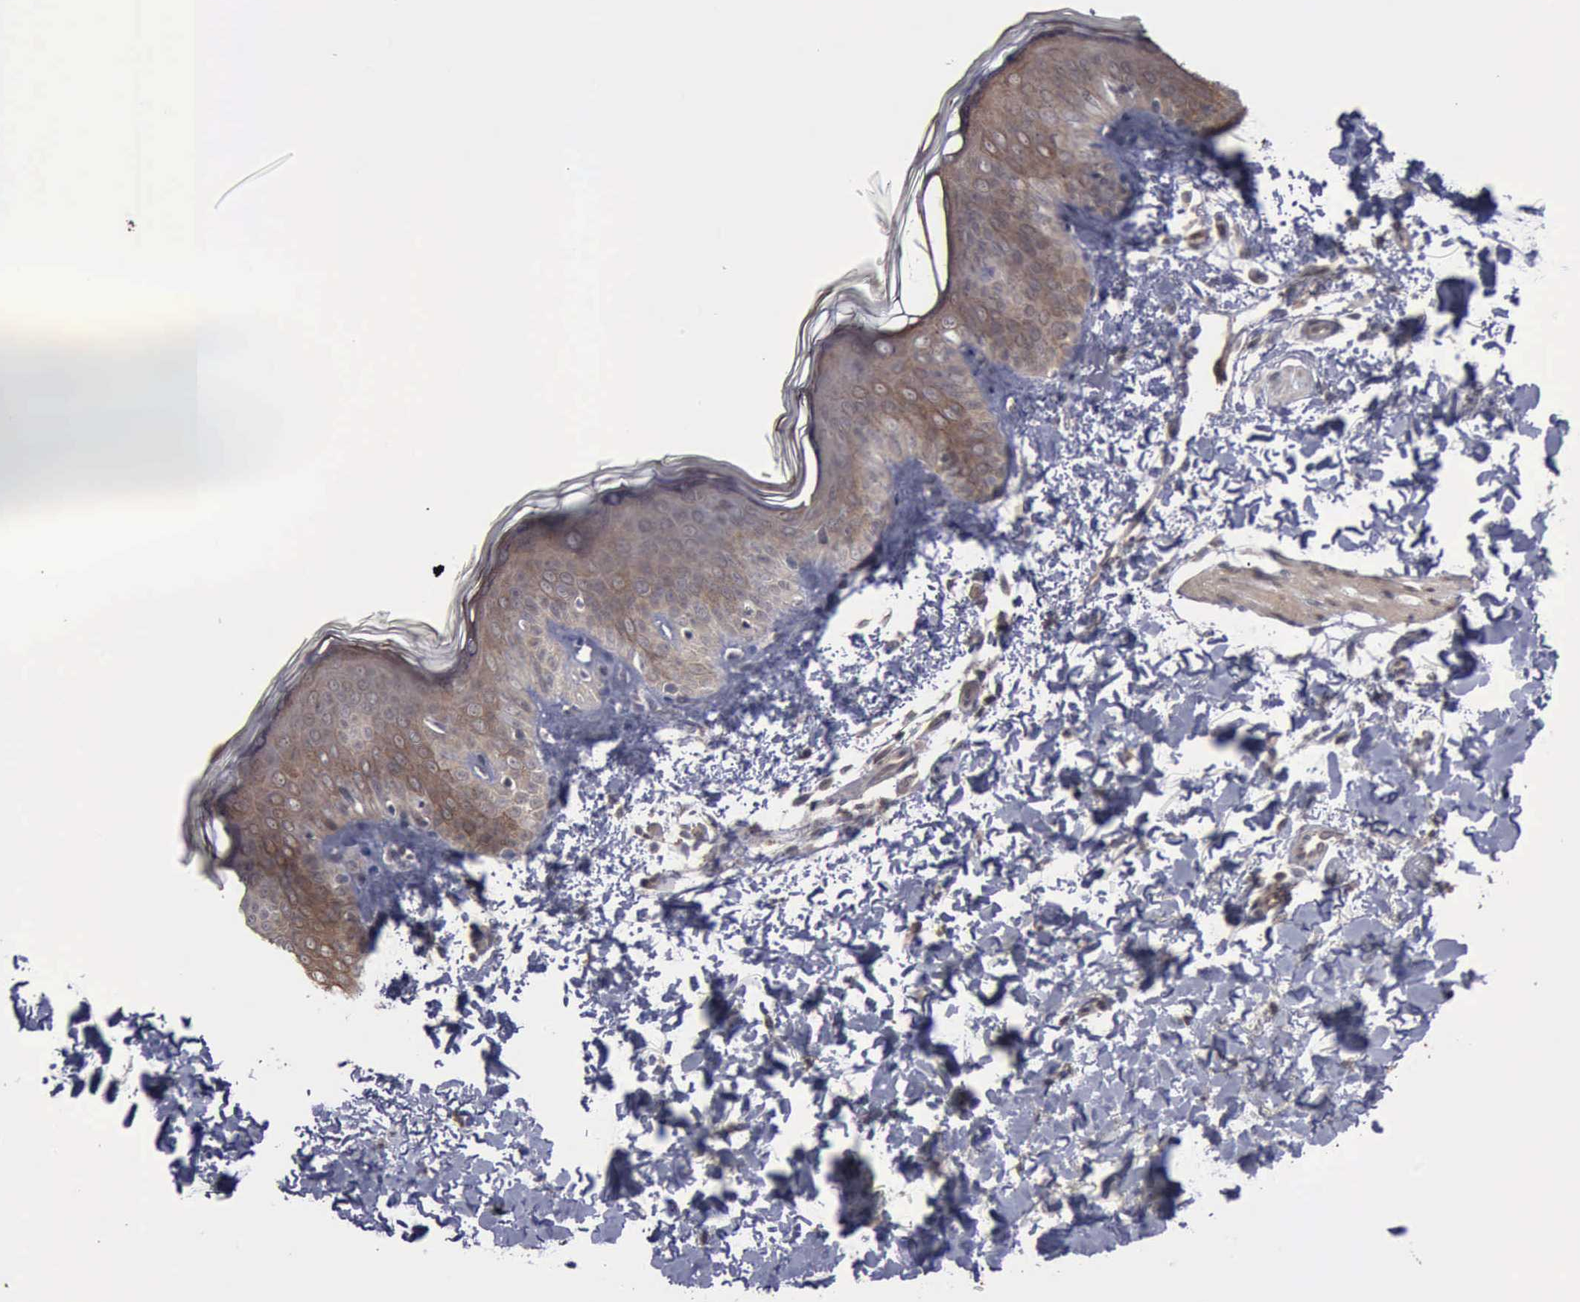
{"staining": {"intensity": "negative", "quantity": "none", "location": "none"}, "tissue": "skin", "cell_type": "Fibroblasts", "image_type": "normal", "snomed": [{"axis": "morphology", "description": "Normal tissue, NOS"}, {"axis": "topography", "description": "Skin"}], "caption": "This is a image of IHC staining of normal skin, which shows no expression in fibroblasts. The staining was performed using DAB to visualize the protein expression in brown, while the nuclei were stained in blue with hematoxylin (Magnification: 20x).", "gene": "MMP9", "patient": {"sex": "female", "age": 4}}